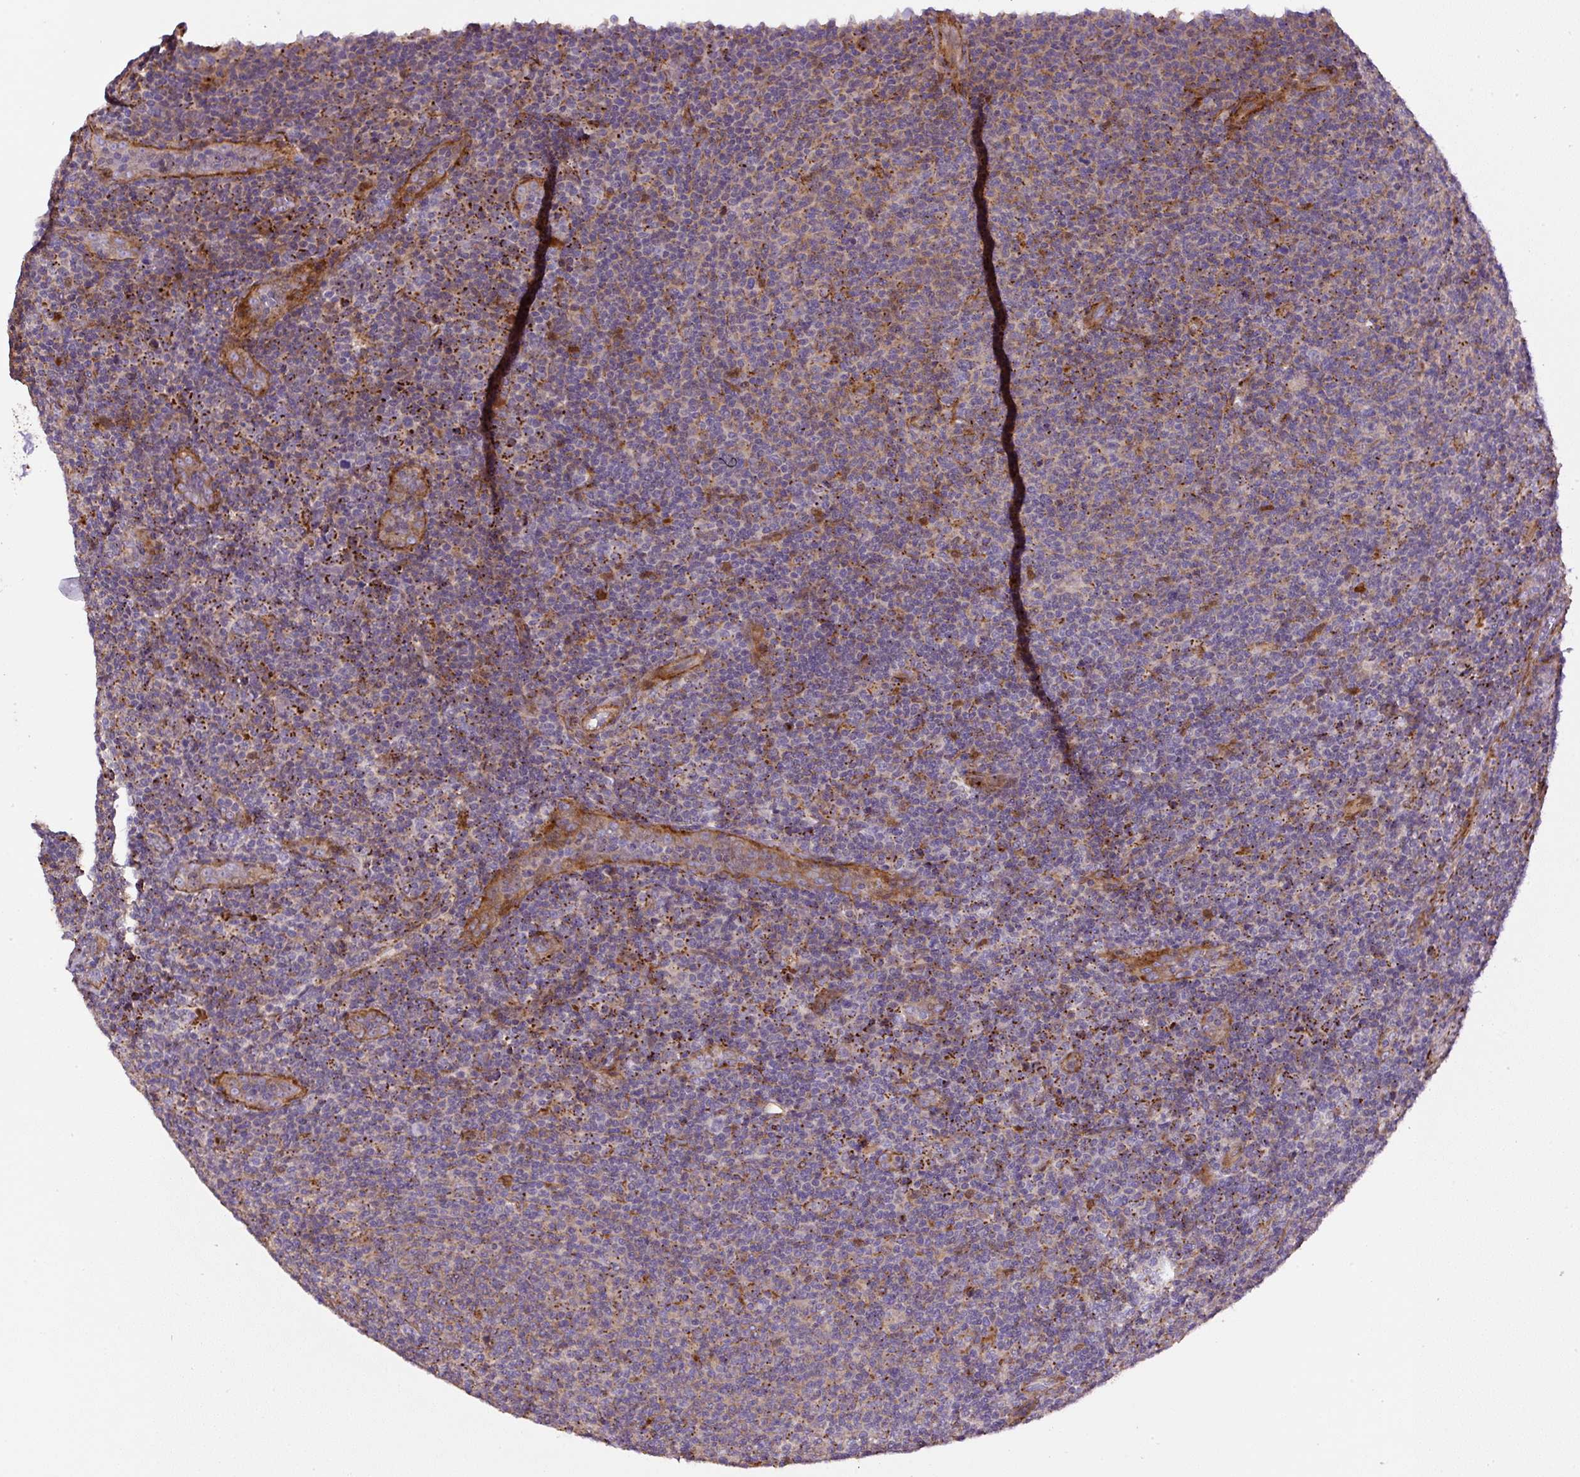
{"staining": {"intensity": "moderate", "quantity": "25%-75%", "location": "cytoplasmic/membranous"}, "tissue": "lymphoma", "cell_type": "Tumor cells", "image_type": "cancer", "snomed": [{"axis": "morphology", "description": "Malignant lymphoma, non-Hodgkin's type, Low grade"}, {"axis": "topography", "description": "Lymph node"}], "caption": "IHC (DAB) staining of lymphoma reveals moderate cytoplasmic/membranous protein staining in approximately 25%-75% of tumor cells.", "gene": "RNF170", "patient": {"sex": "male", "age": 66}}